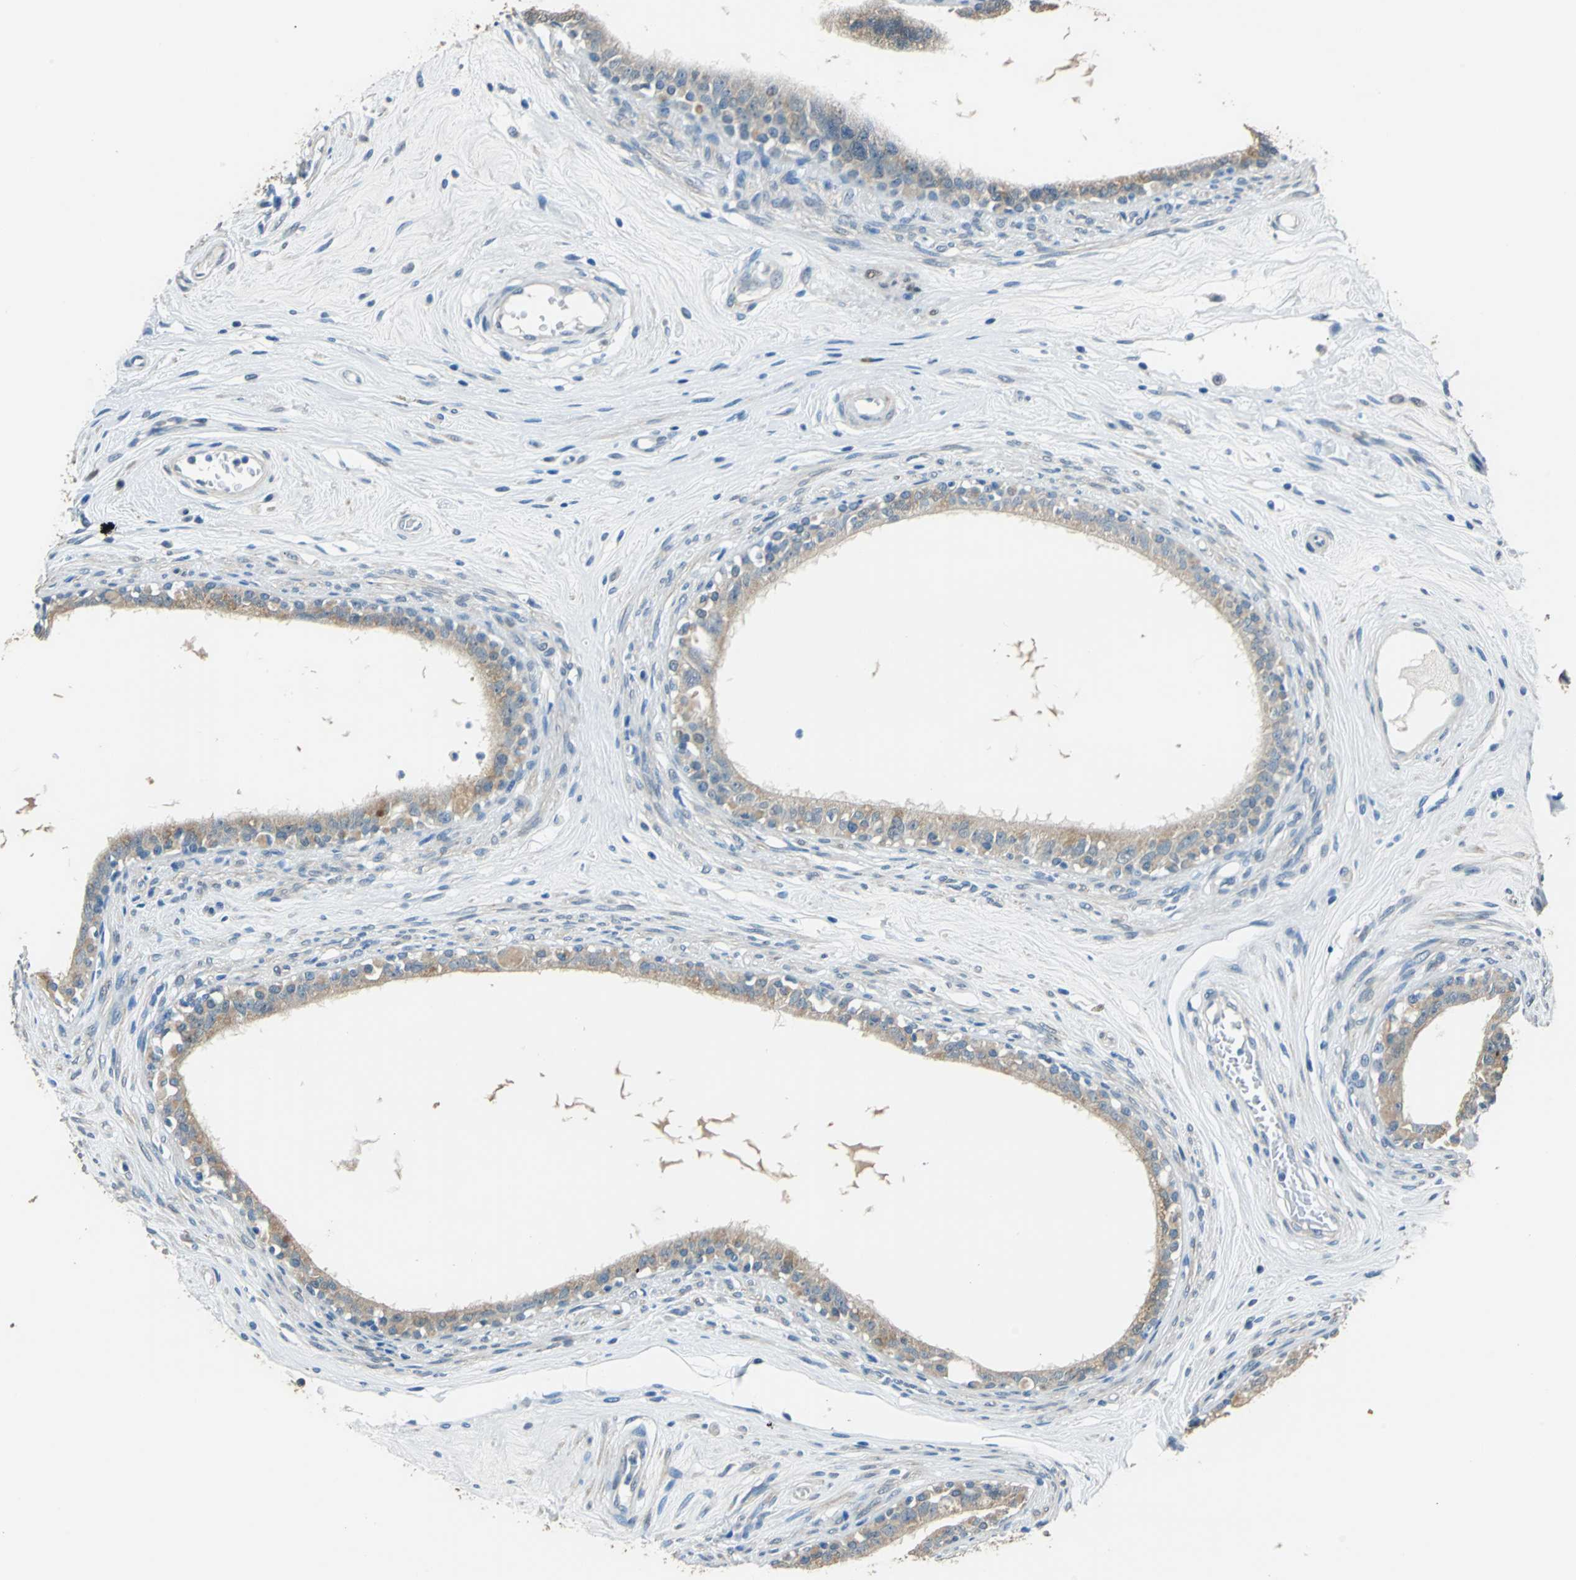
{"staining": {"intensity": "moderate", "quantity": ">75%", "location": "cytoplasmic/membranous"}, "tissue": "epididymis", "cell_type": "Glandular cells", "image_type": "normal", "snomed": [{"axis": "morphology", "description": "Normal tissue, NOS"}, {"axis": "morphology", "description": "Inflammation, NOS"}, {"axis": "topography", "description": "Epididymis"}], "caption": "Approximately >75% of glandular cells in benign epididymis show moderate cytoplasmic/membranous protein expression as visualized by brown immunohistochemical staining.", "gene": "FKBP4", "patient": {"sex": "male", "age": 84}}